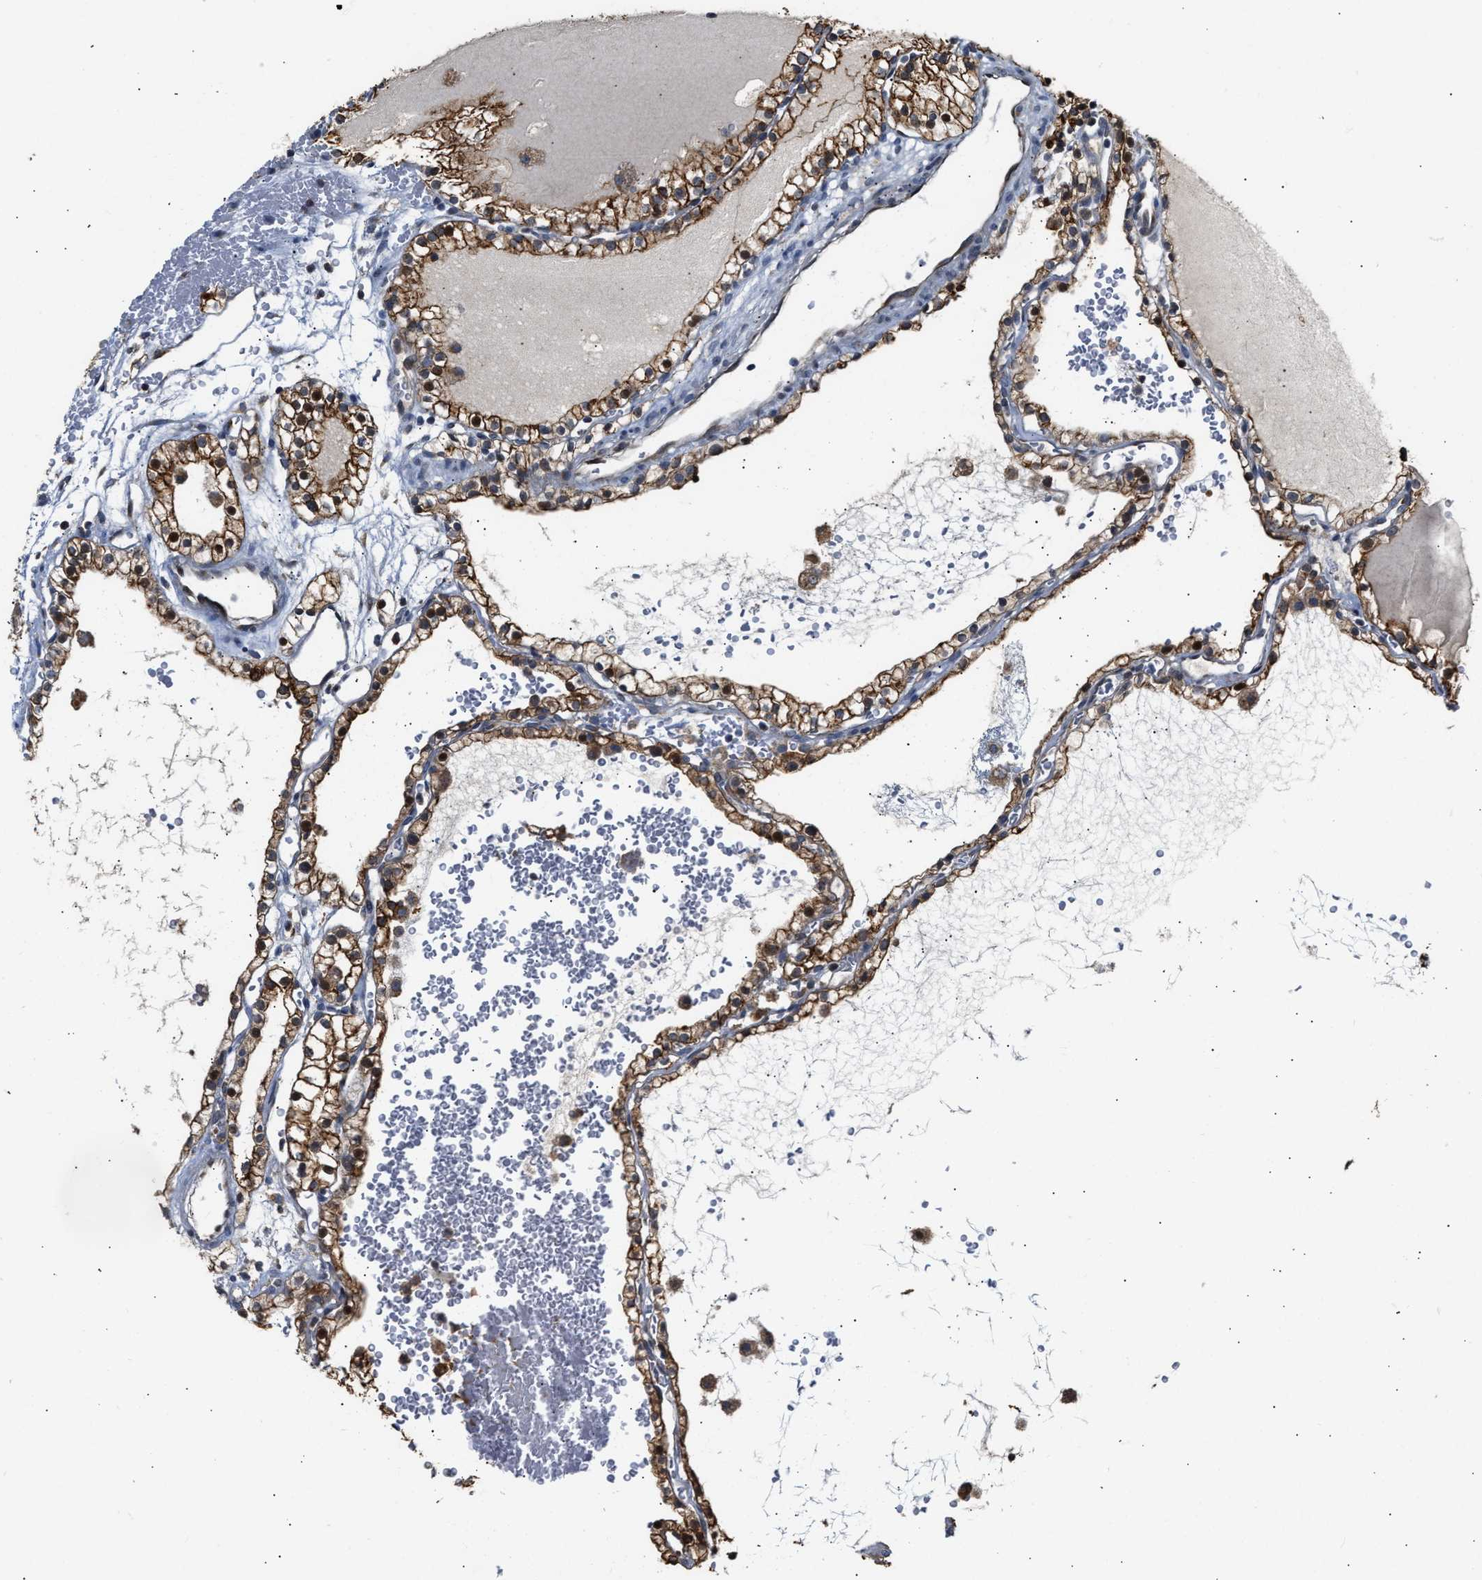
{"staining": {"intensity": "moderate", "quantity": ">75%", "location": "cytoplasmic/membranous"}, "tissue": "renal cancer", "cell_type": "Tumor cells", "image_type": "cancer", "snomed": [{"axis": "morphology", "description": "Adenocarcinoma, NOS"}, {"axis": "topography", "description": "Kidney"}], "caption": "Human renal cancer stained for a protein (brown) reveals moderate cytoplasmic/membranous positive expression in about >75% of tumor cells.", "gene": "EXTL2", "patient": {"sex": "female", "age": 41}}